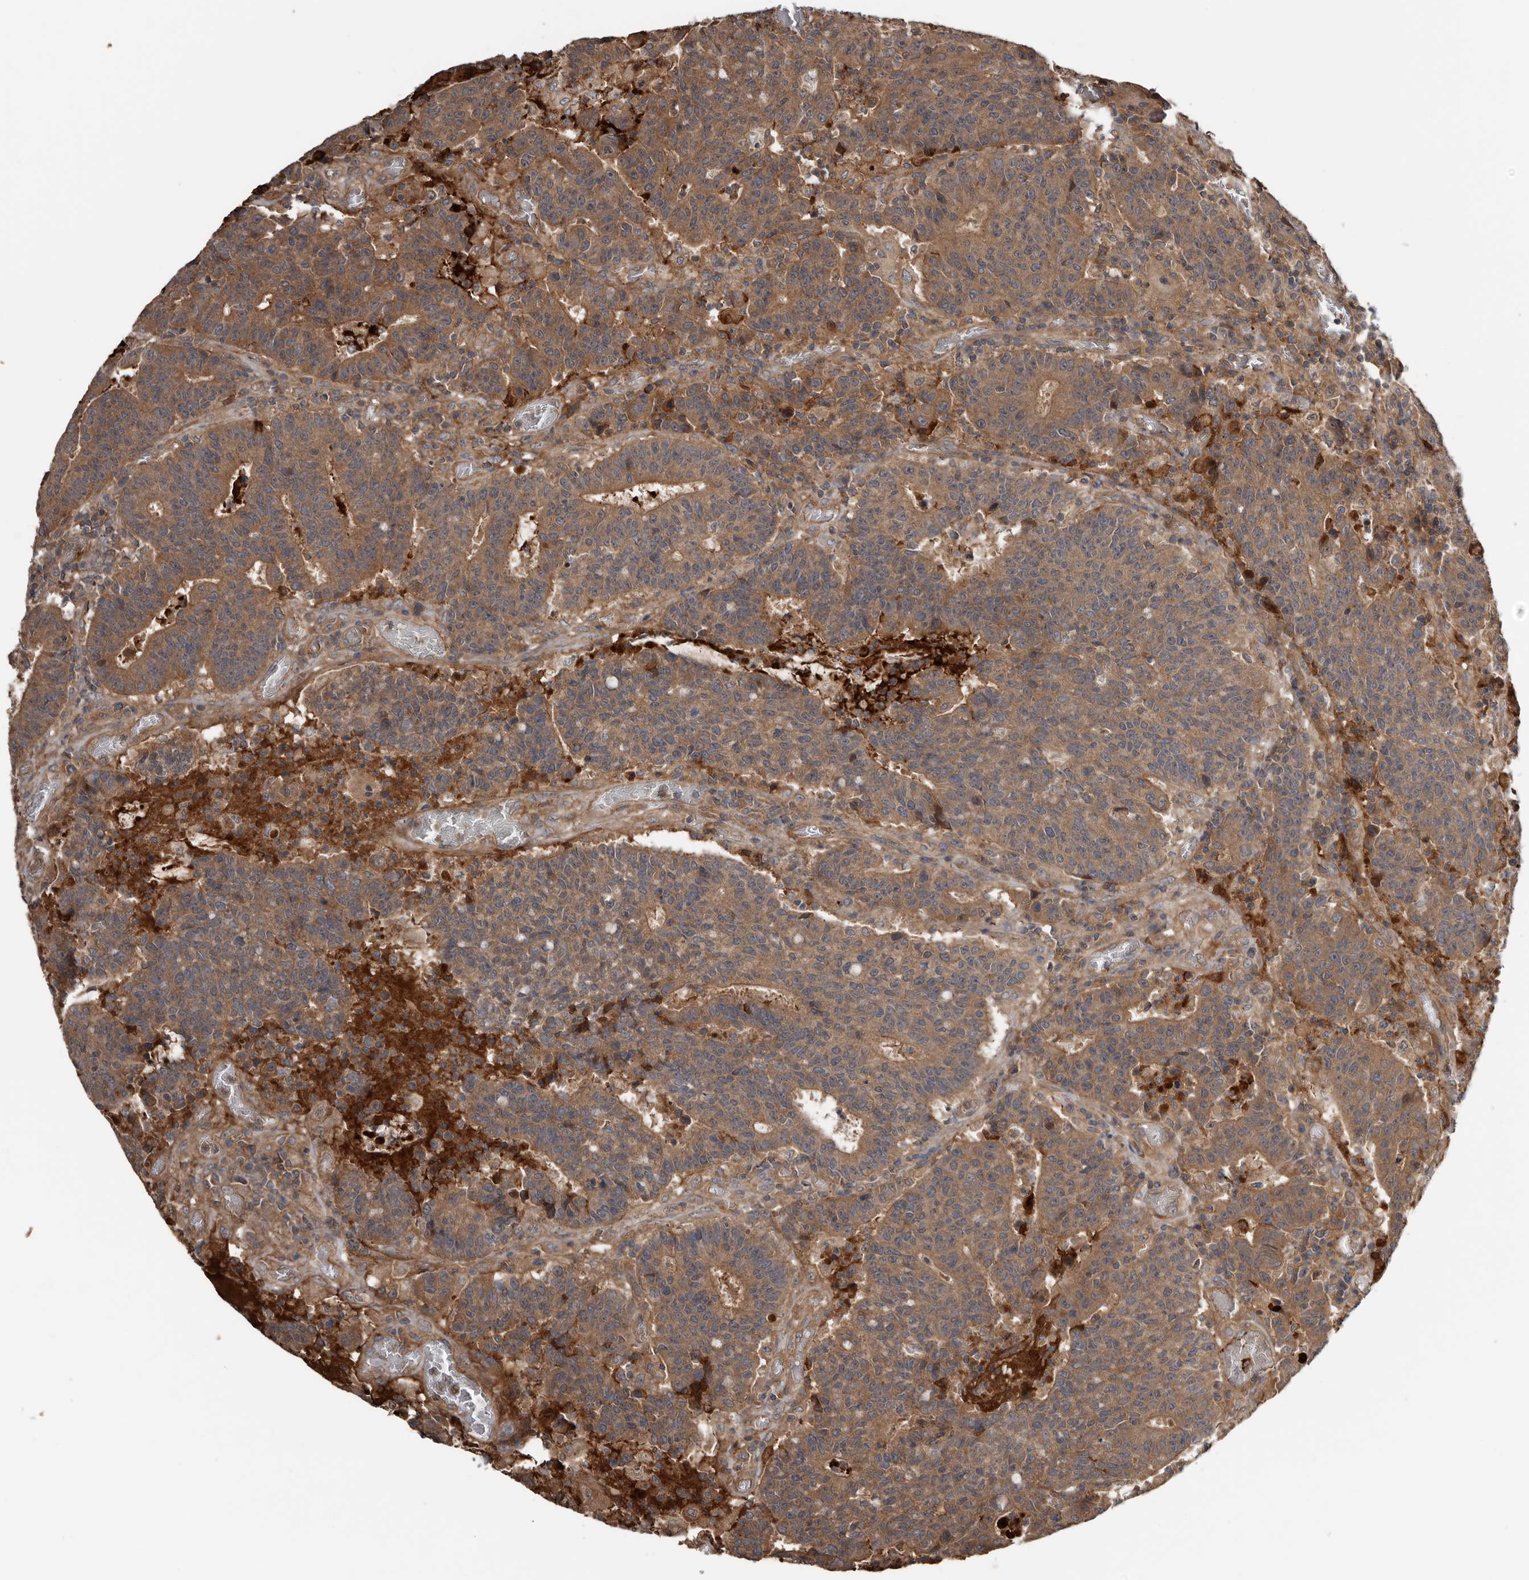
{"staining": {"intensity": "moderate", "quantity": ">75%", "location": "cytoplasmic/membranous"}, "tissue": "colorectal cancer", "cell_type": "Tumor cells", "image_type": "cancer", "snomed": [{"axis": "morphology", "description": "Adenocarcinoma, NOS"}, {"axis": "topography", "description": "Colon"}], "caption": "High-magnification brightfield microscopy of colorectal cancer stained with DAB (brown) and counterstained with hematoxylin (blue). tumor cells exhibit moderate cytoplasmic/membranous positivity is present in approximately>75% of cells. The staining is performed using DAB (3,3'-diaminobenzidine) brown chromogen to label protein expression. The nuclei are counter-stained blue using hematoxylin.", "gene": "DNAJB4", "patient": {"sex": "female", "age": 75}}